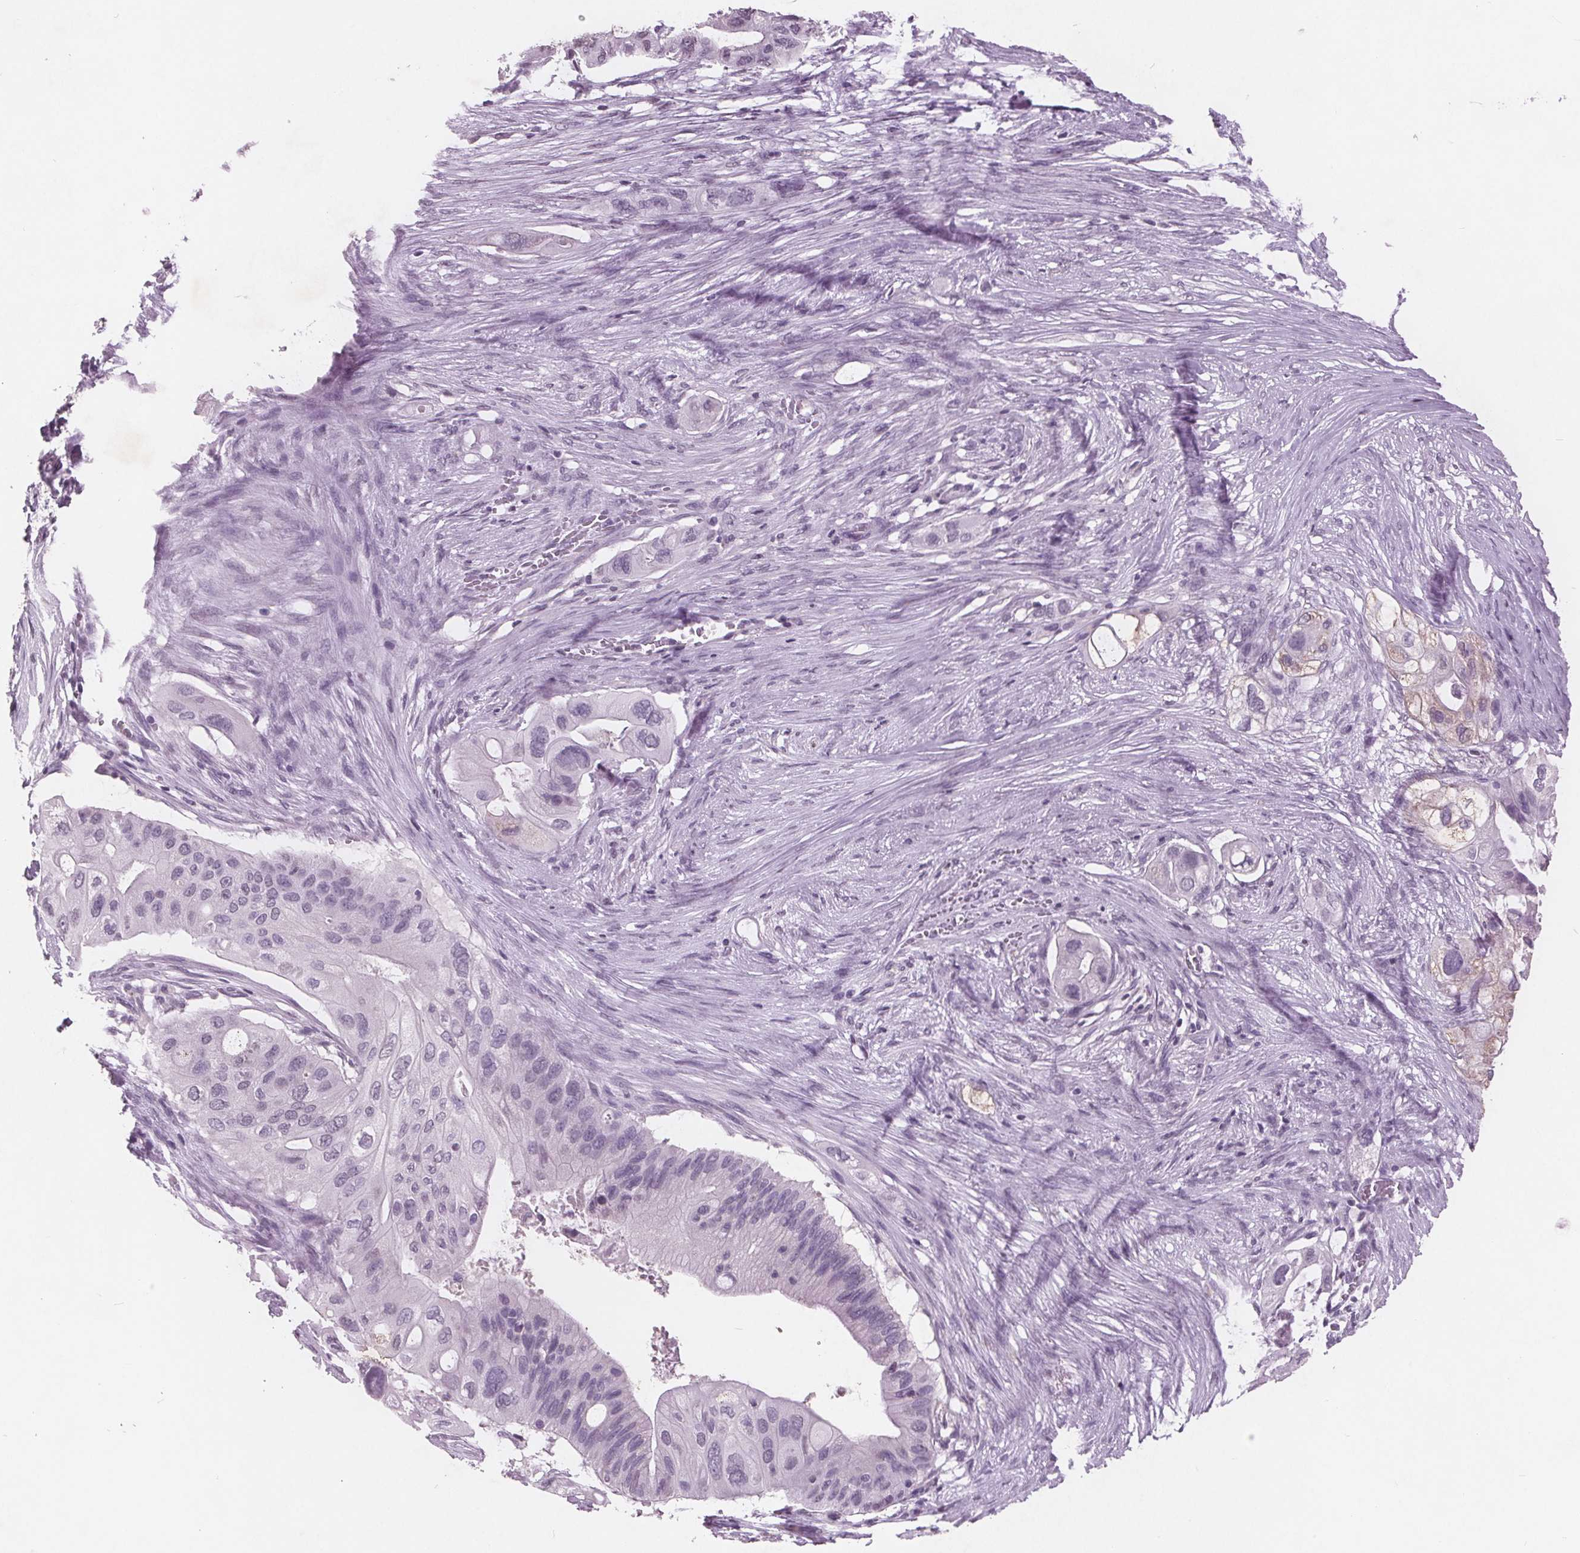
{"staining": {"intensity": "negative", "quantity": "none", "location": "none"}, "tissue": "pancreatic cancer", "cell_type": "Tumor cells", "image_type": "cancer", "snomed": [{"axis": "morphology", "description": "Adenocarcinoma, NOS"}, {"axis": "topography", "description": "Pancreas"}], "caption": "Immunohistochemistry (IHC) image of human pancreatic cancer (adenocarcinoma) stained for a protein (brown), which shows no staining in tumor cells.", "gene": "PTPN14", "patient": {"sex": "female", "age": 72}}